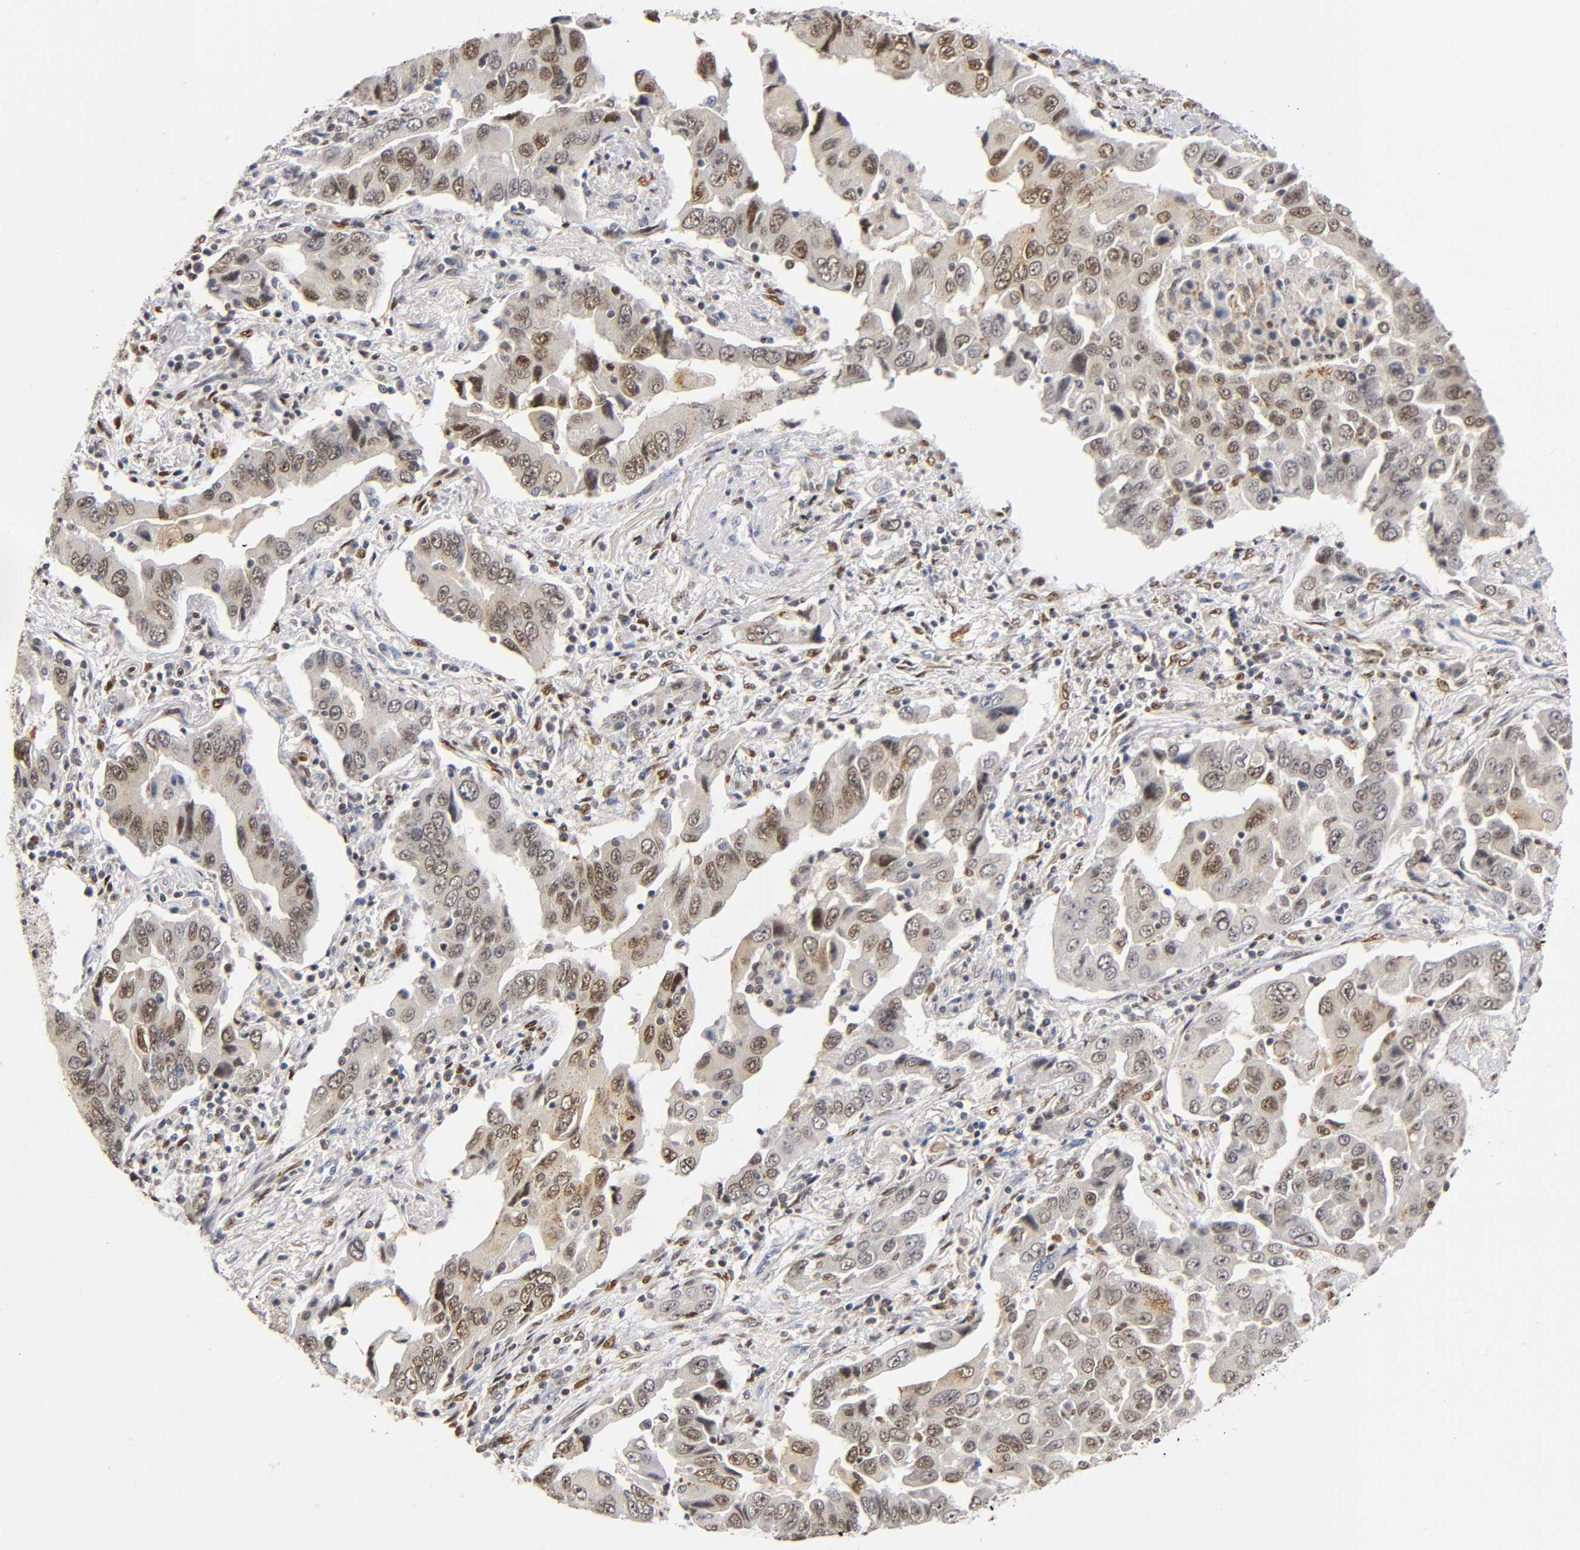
{"staining": {"intensity": "moderate", "quantity": "25%-75%", "location": "nuclear"}, "tissue": "lung cancer", "cell_type": "Tumor cells", "image_type": "cancer", "snomed": [{"axis": "morphology", "description": "Adenocarcinoma, NOS"}, {"axis": "topography", "description": "Lung"}], "caption": "The immunohistochemical stain labels moderate nuclear expression in tumor cells of adenocarcinoma (lung) tissue.", "gene": "RUNX1", "patient": {"sex": "female", "age": 65}}